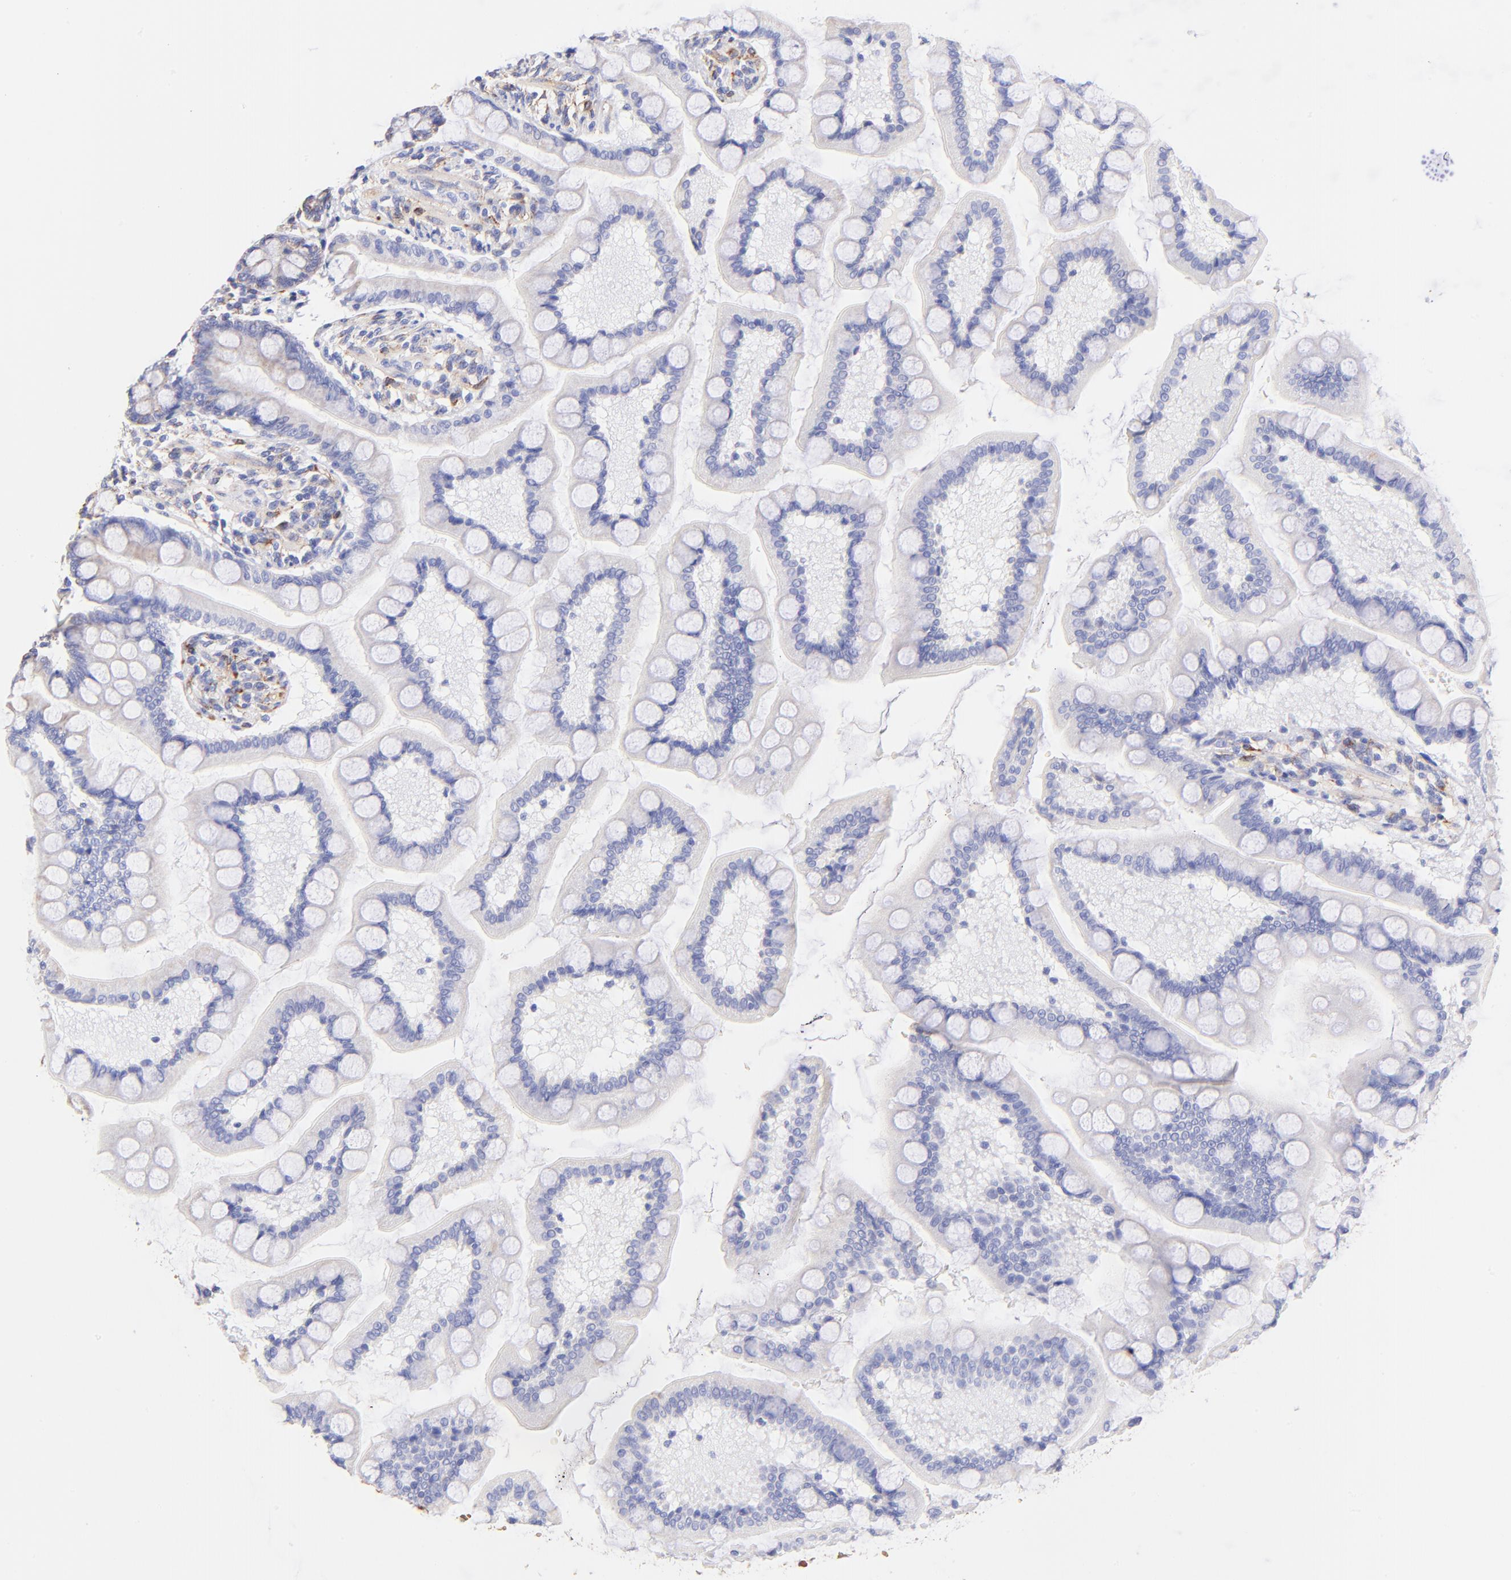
{"staining": {"intensity": "weak", "quantity": ">75%", "location": "cytoplasmic/membranous"}, "tissue": "small intestine", "cell_type": "Glandular cells", "image_type": "normal", "snomed": [{"axis": "morphology", "description": "Normal tissue, NOS"}, {"axis": "topography", "description": "Small intestine"}], "caption": "Immunohistochemistry histopathology image of normal small intestine stained for a protein (brown), which displays low levels of weak cytoplasmic/membranous positivity in approximately >75% of glandular cells.", "gene": "SPARC", "patient": {"sex": "male", "age": 41}}